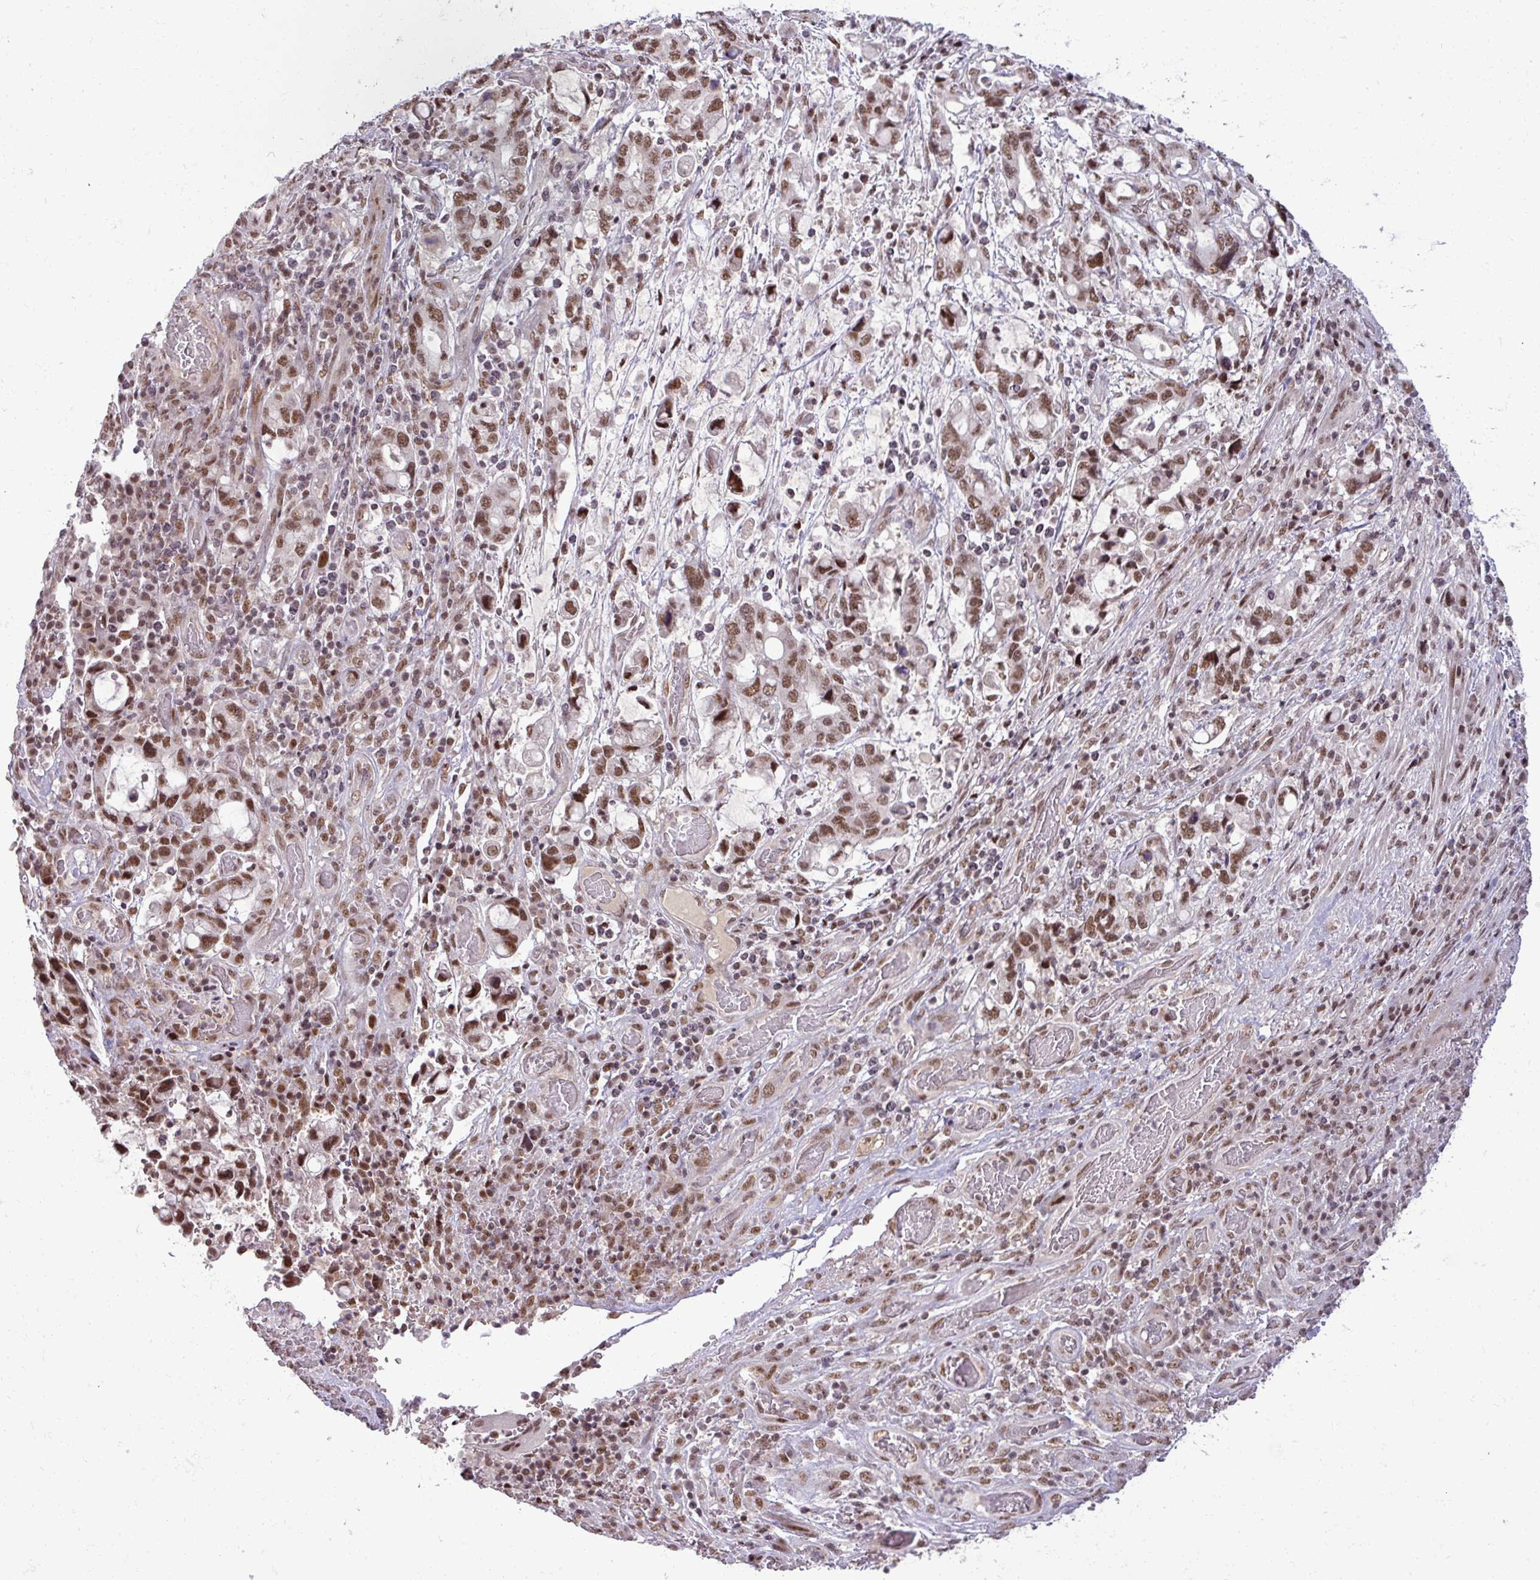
{"staining": {"intensity": "moderate", "quantity": ">75%", "location": "nuclear"}, "tissue": "stomach cancer", "cell_type": "Tumor cells", "image_type": "cancer", "snomed": [{"axis": "morphology", "description": "Adenocarcinoma, NOS"}, {"axis": "topography", "description": "Stomach, upper"}, {"axis": "topography", "description": "Stomach"}], "caption": "This is a photomicrograph of immunohistochemistry staining of stomach cancer (adenocarcinoma), which shows moderate positivity in the nuclear of tumor cells.", "gene": "PTPN20", "patient": {"sex": "male", "age": 62}}